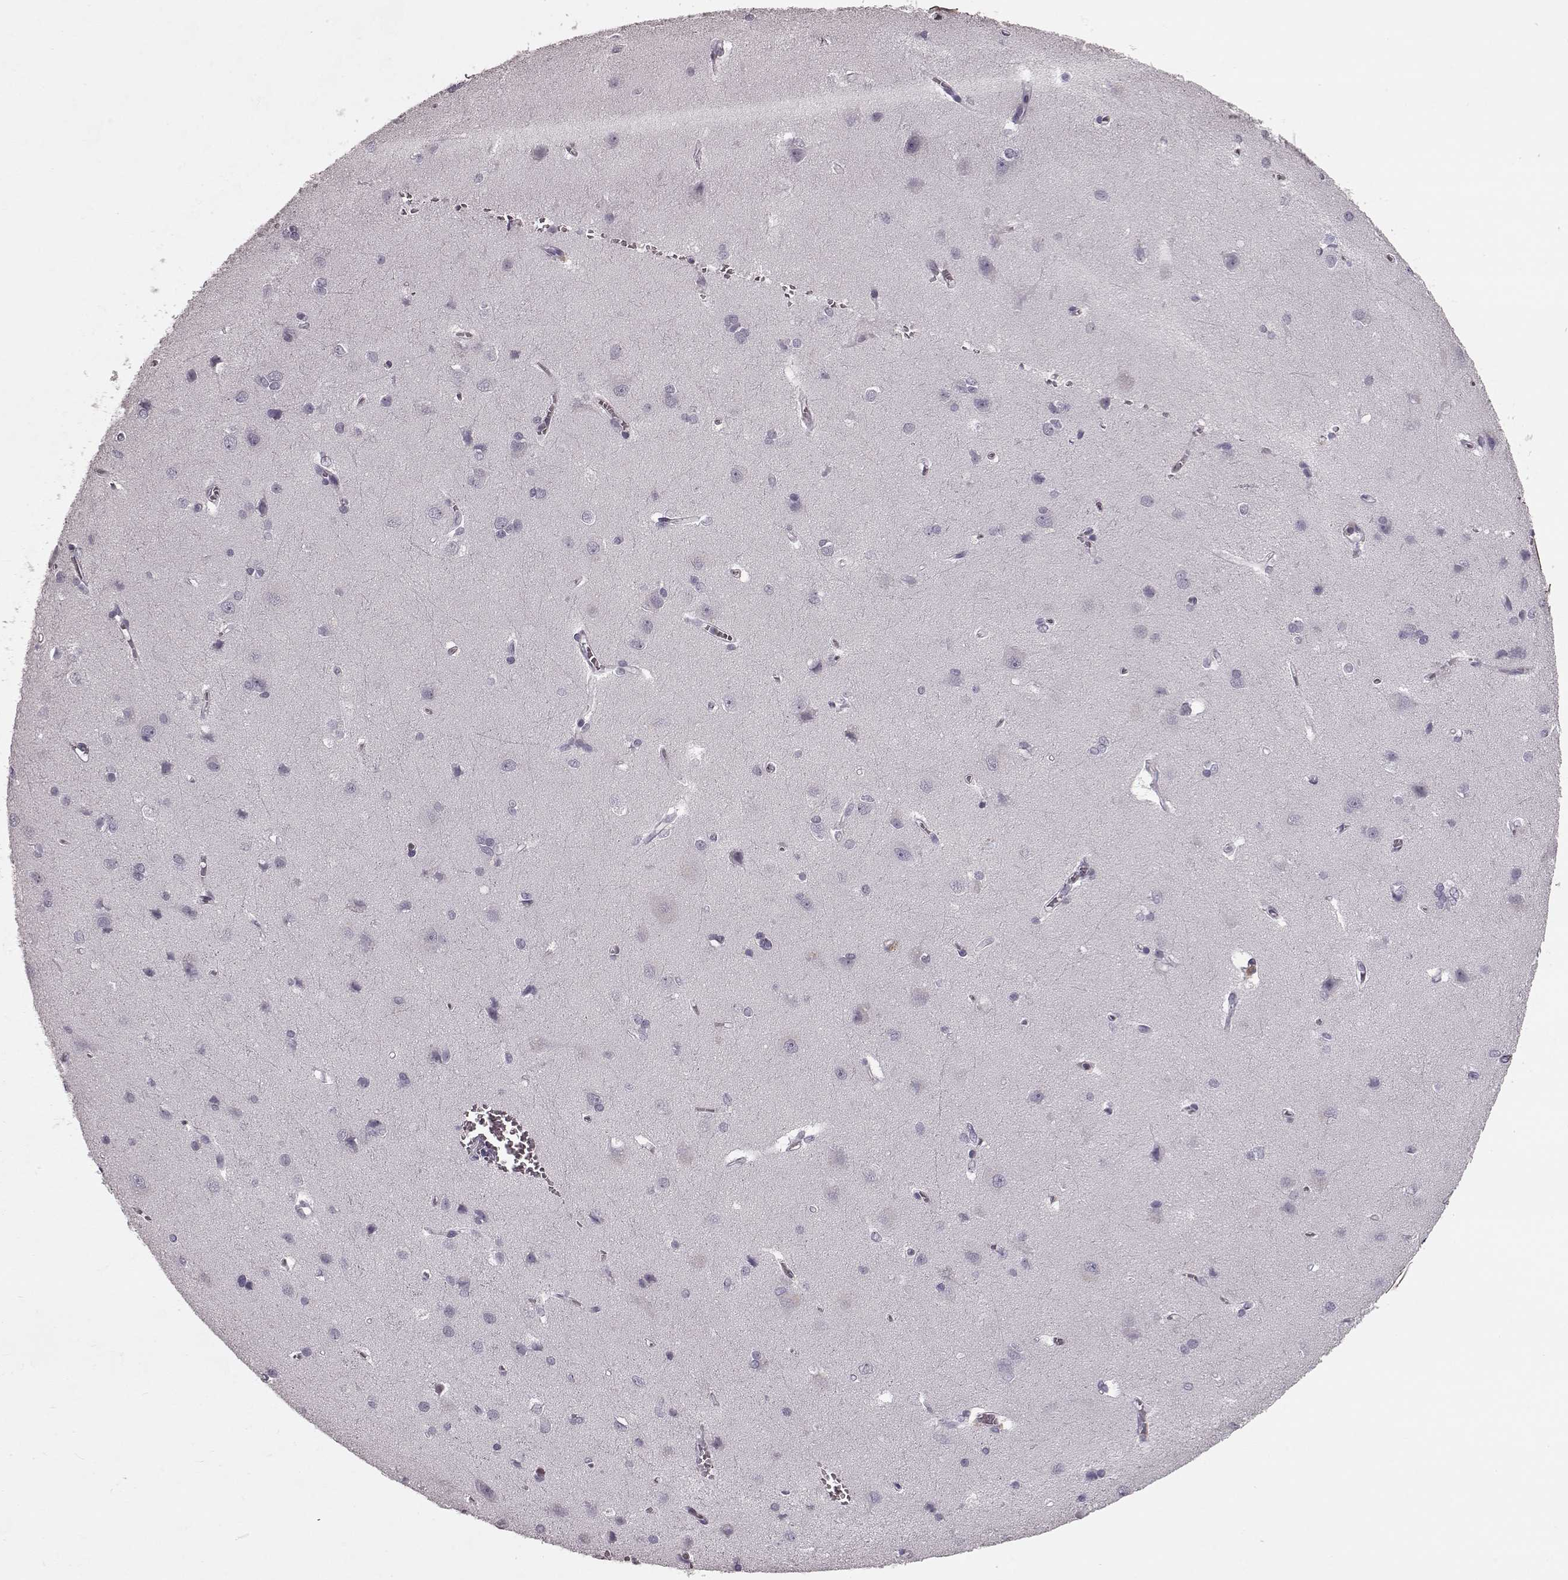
{"staining": {"intensity": "negative", "quantity": "none", "location": "none"}, "tissue": "cerebral cortex", "cell_type": "Endothelial cells", "image_type": "normal", "snomed": [{"axis": "morphology", "description": "Normal tissue, NOS"}, {"axis": "topography", "description": "Cerebral cortex"}], "caption": "Immunohistochemistry (IHC) histopathology image of unremarkable cerebral cortex: human cerebral cortex stained with DAB demonstrates no significant protein staining in endothelial cells. (Immunohistochemistry, brightfield microscopy, high magnification).", "gene": "CST7", "patient": {"sex": "male", "age": 37}}